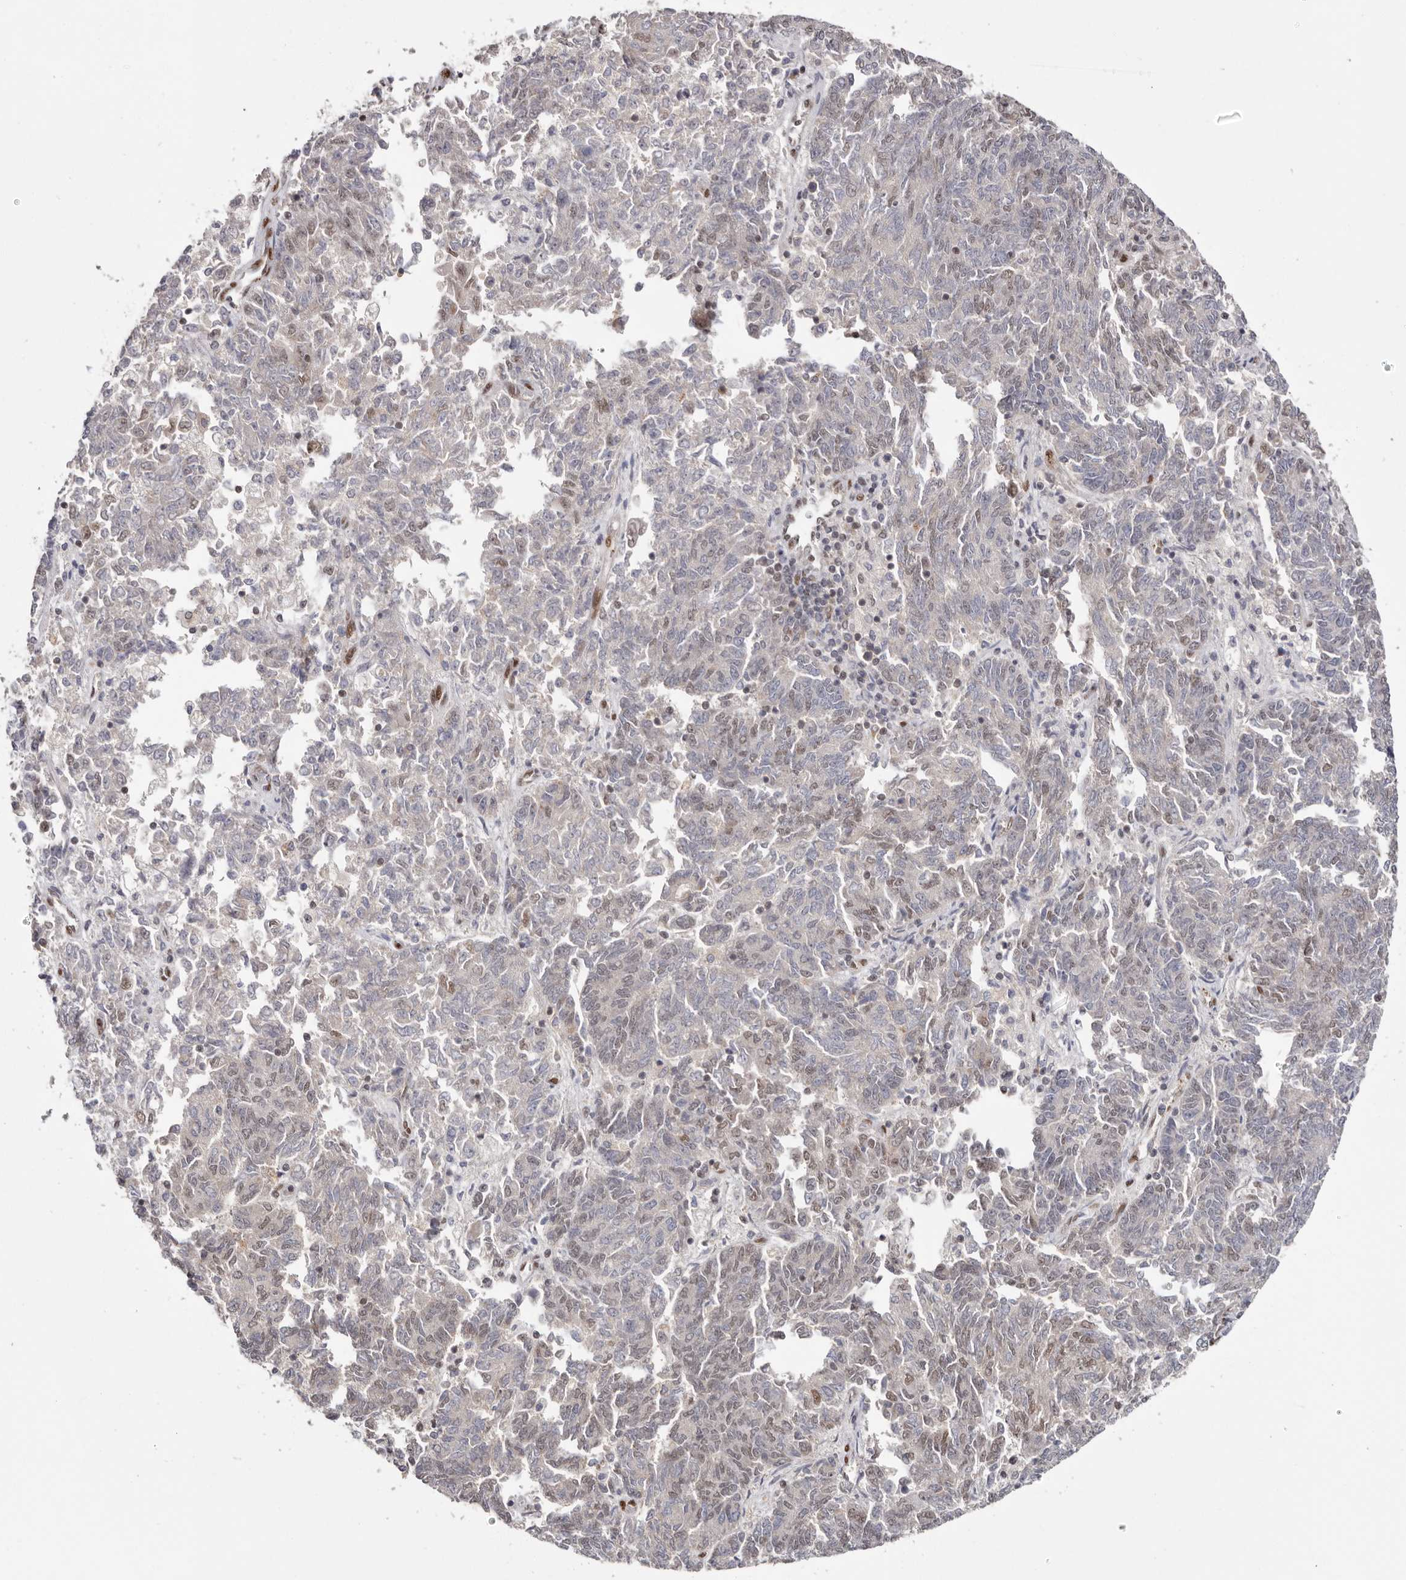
{"staining": {"intensity": "weak", "quantity": "<25%", "location": "nuclear"}, "tissue": "endometrial cancer", "cell_type": "Tumor cells", "image_type": "cancer", "snomed": [{"axis": "morphology", "description": "Adenocarcinoma, NOS"}, {"axis": "topography", "description": "Endometrium"}], "caption": "Immunohistochemistry (IHC) image of adenocarcinoma (endometrial) stained for a protein (brown), which shows no positivity in tumor cells.", "gene": "SMAD7", "patient": {"sex": "female", "age": 80}}